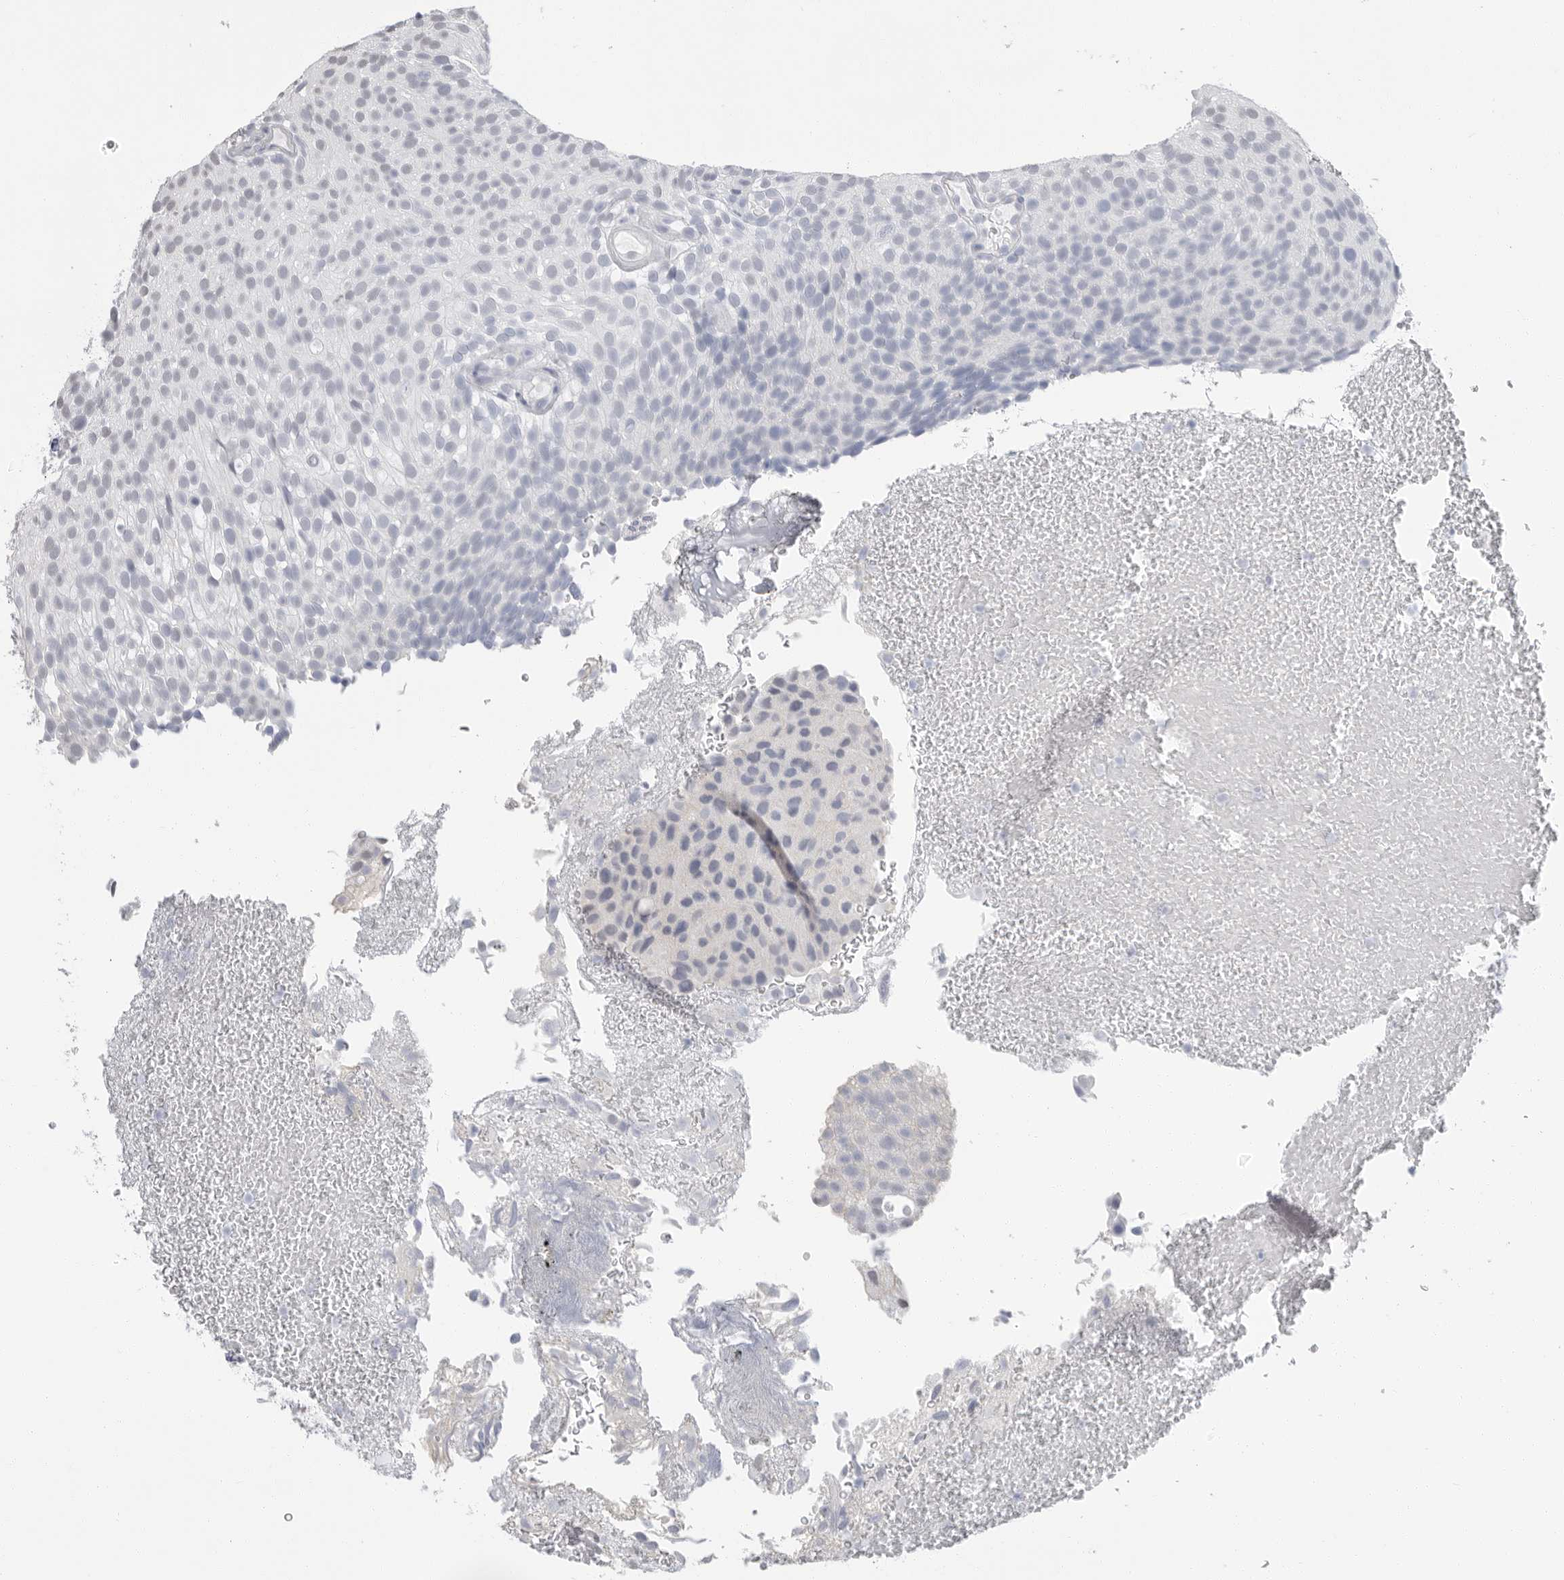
{"staining": {"intensity": "negative", "quantity": "none", "location": "none"}, "tissue": "urothelial cancer", "cell_type": "Tumor cells", "image_type": "cancer", "snomed": [{"axis": "morphology", "description": "Urothelial carcinoma, Low grade"}, {"axis": "topography", "description": "Urinary bladder"}], "caption": "Tumor cells are negative for brown protein staining in low-grade urothelial carcinoma.", "gene": "ARHGEF10", "patient": {"sex": "male", "age": 78}}